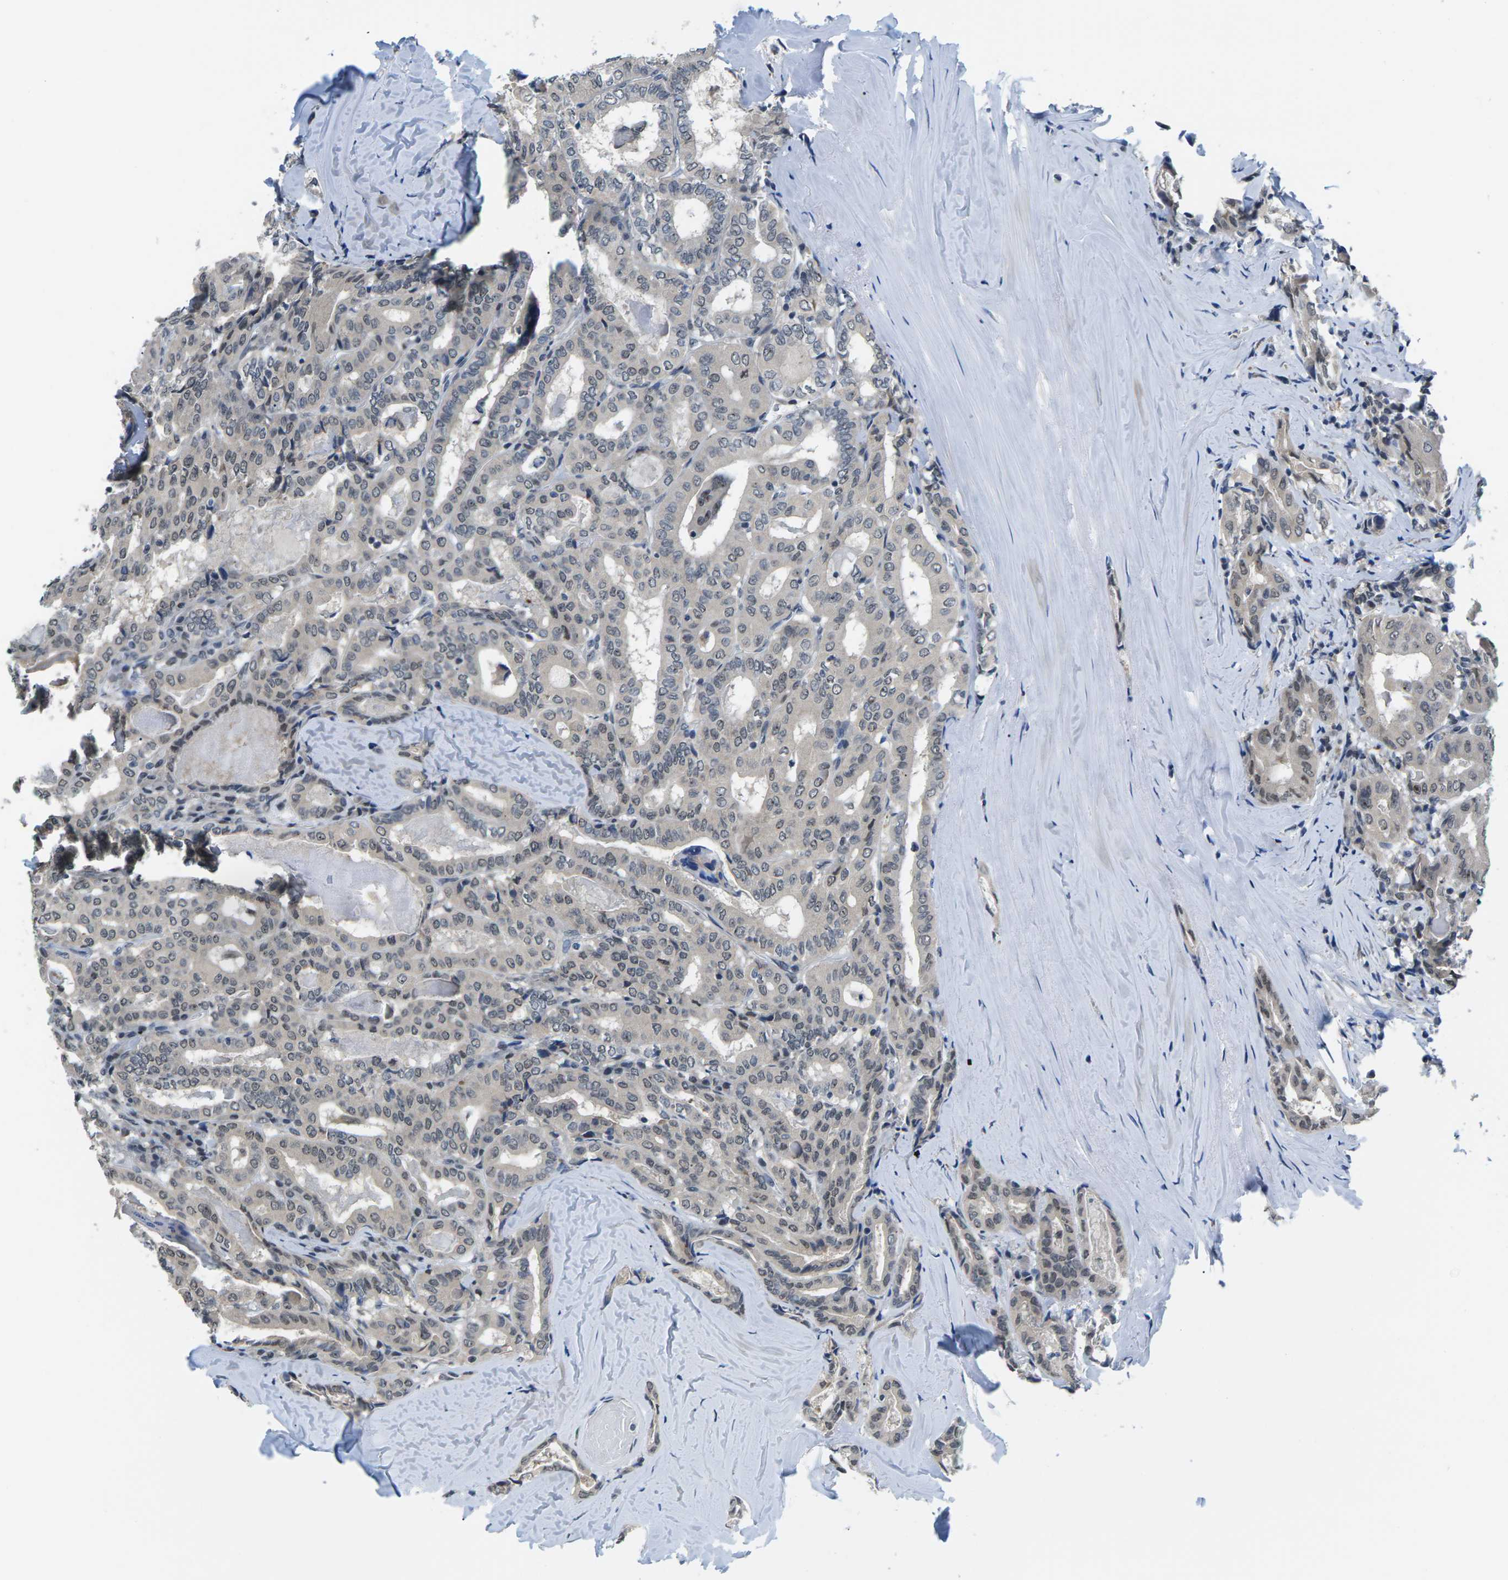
{"staining": {"intensity": "weak", "quantity": "<25%", "location": "nuclear"}, "tissue": "thyroid cancer", "cell_type": "Tumor cells", "image_type": "cancer", "snomed": [{"axis": "morphology", "description": "Papillary adenocarcinoma, NOS"}, {"axis": "topography", "description": "Thyroid gland"}], "caption": "An image of human thyroid papillary adenocarcinoma is negative for staining in tumor cells.", "gene": "NSRP1", "patient": {"sex": "female", "age": 42}}